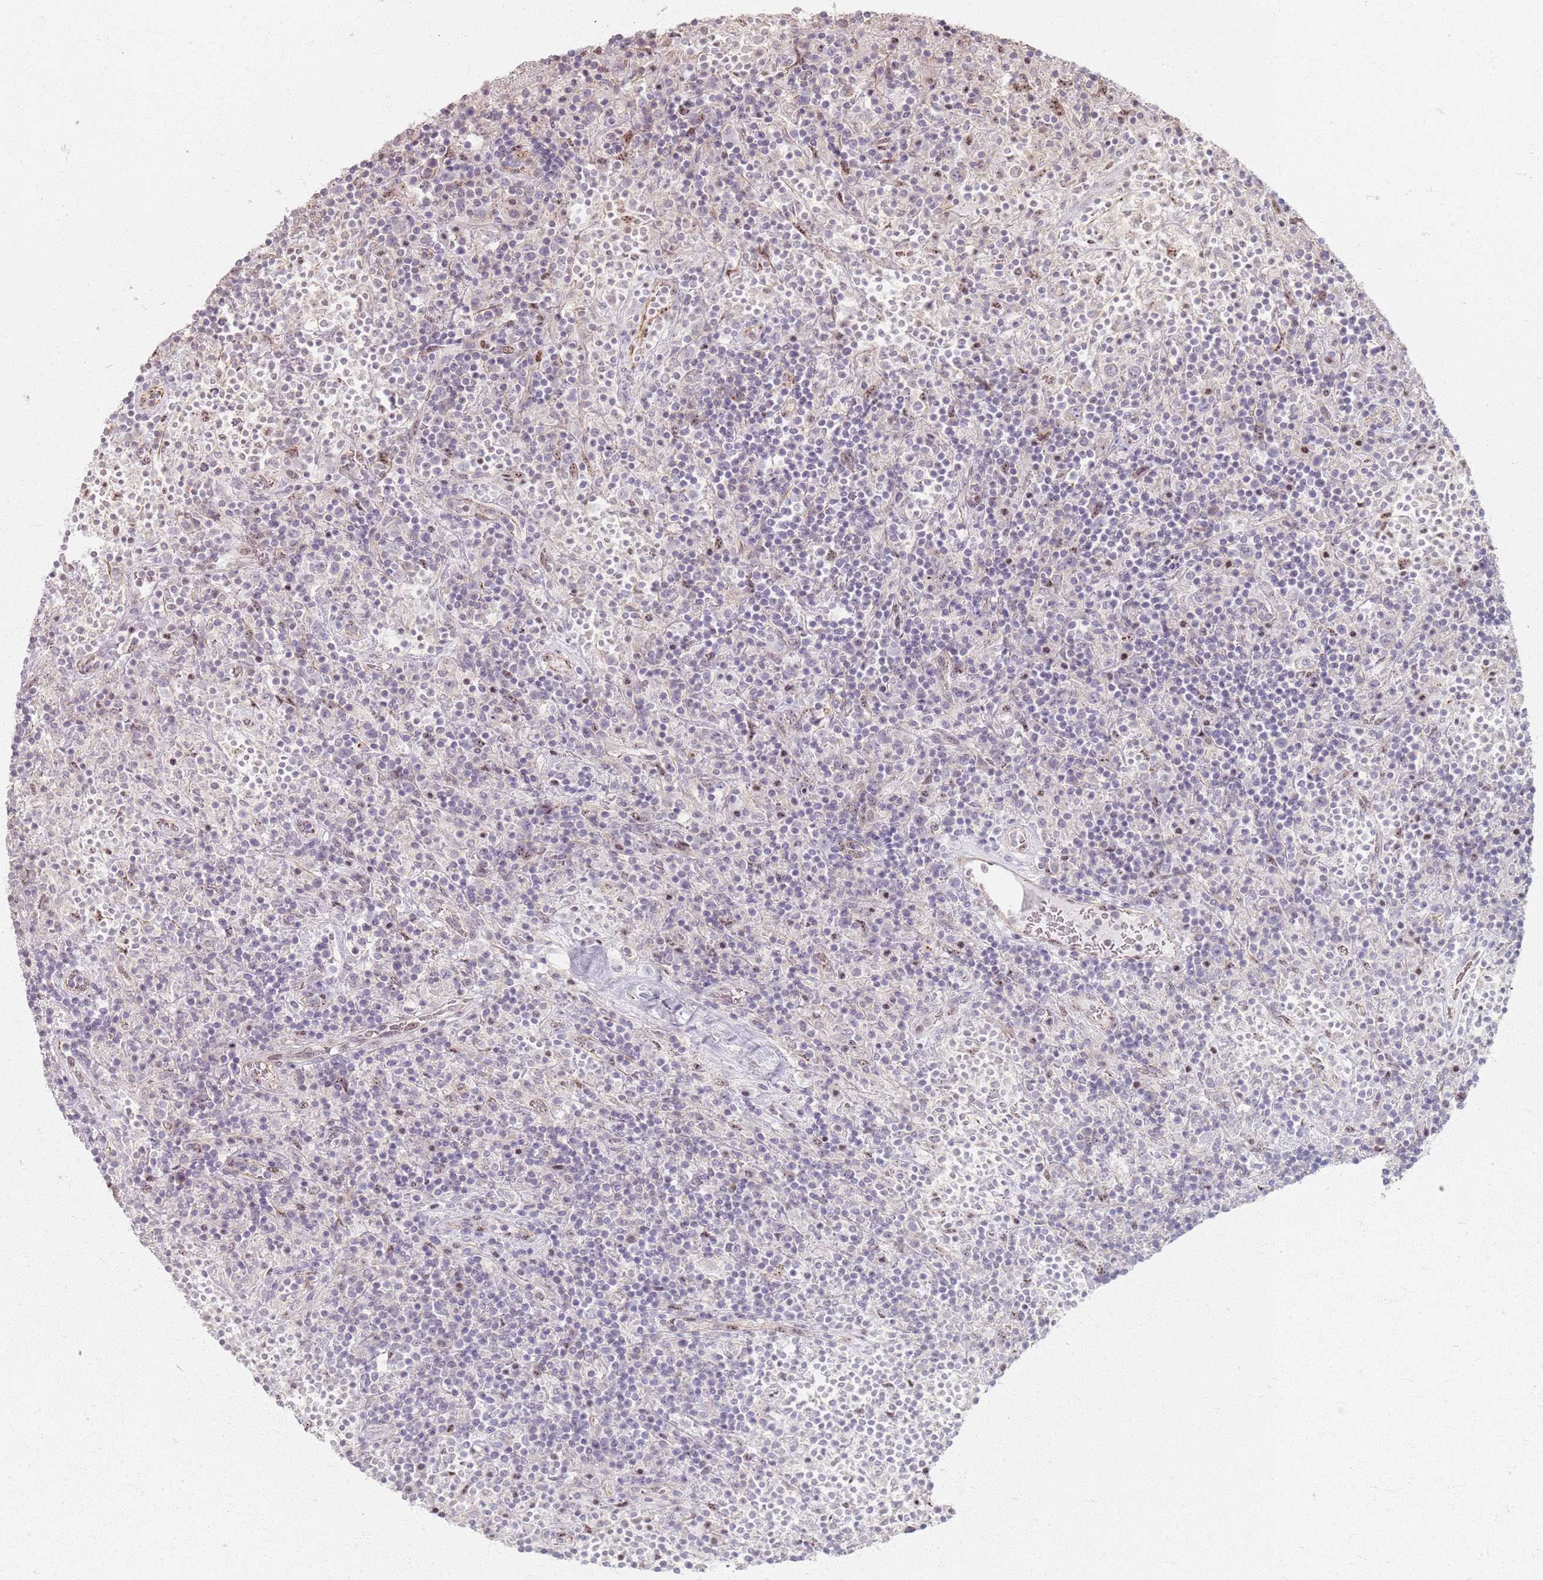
{"staining": {"intensity": "negative", "quantity": "none", "location": "none"}, "tissue": "lymphoma", "cell_type": "Tumor cells", "image_type": "cancer", "snomed": [{"axis": "morphology", "description": "Hodgkin's disease, NOS"}, {"axis": "topography", "description": "Lymph node"}], "caption": "DAB (3,3'-diaminobenzidine) immunohistochemical staining of human lymphoma exhibits no significant positivity in tumor cells.", "gene": "KCNA5", "patient": {"sex": "male", "age": 70}}